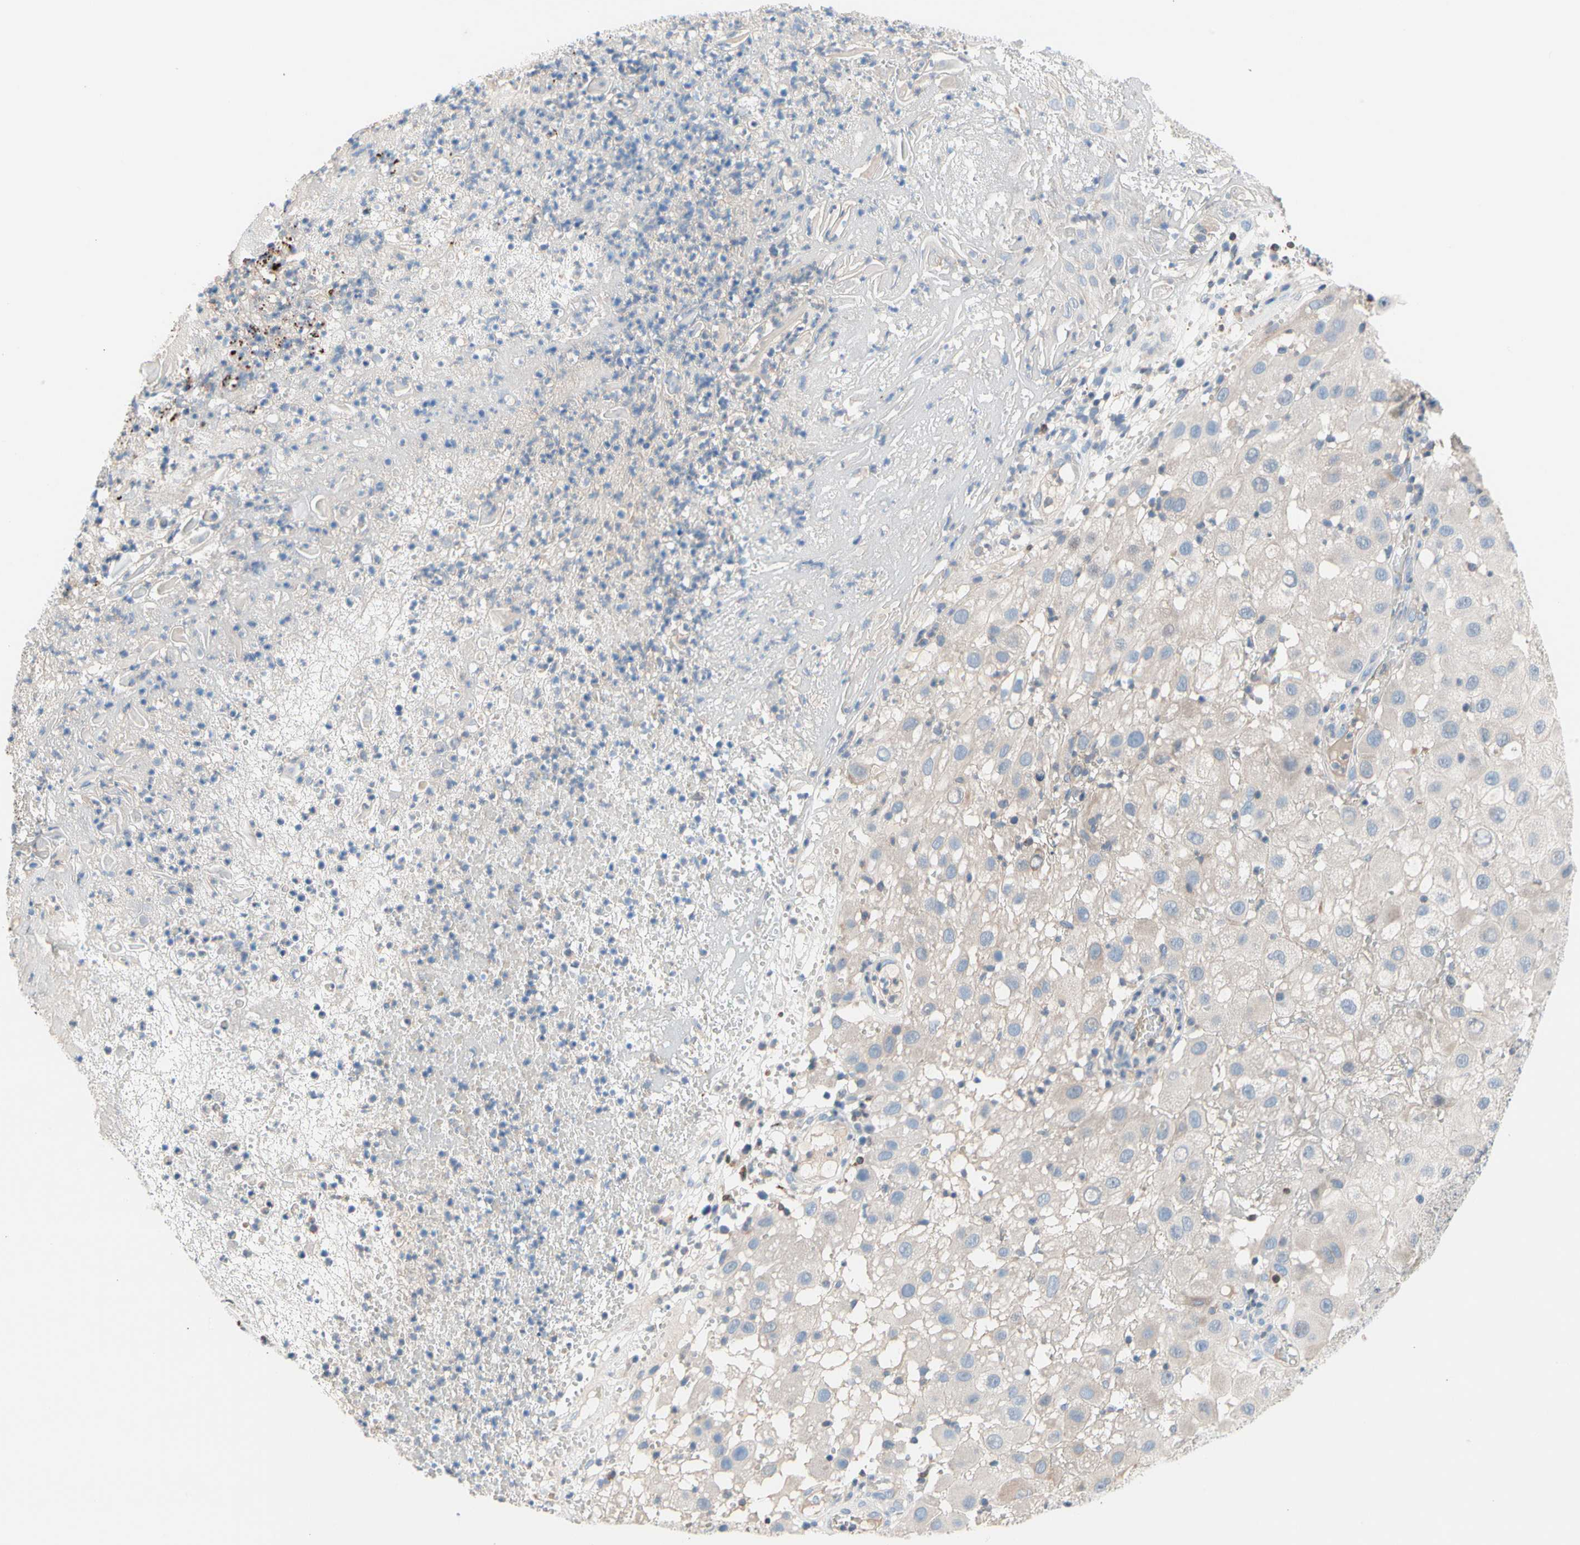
{"staining": {"intensity": "negative", "quantity": "none", "location": "none"}, "tissue": "melanoma", "cell_type": "Tumor cells", "image_type": "cancer", "snomed": [{"axis": "morphology", "description": "Malignant melanoma, NOS"}, {"axis": "topography", "description": "Skin"}], "caption": "Protein analysis of malignant melanoma exhibits no significant expression in tumor cells. (DAB (3,3'-diaminobenzidine) immunohistochemistry with hematoxylin counter stain).", "gene": "MAP3K3", "patient": {"sex": "female", "age": 81}}